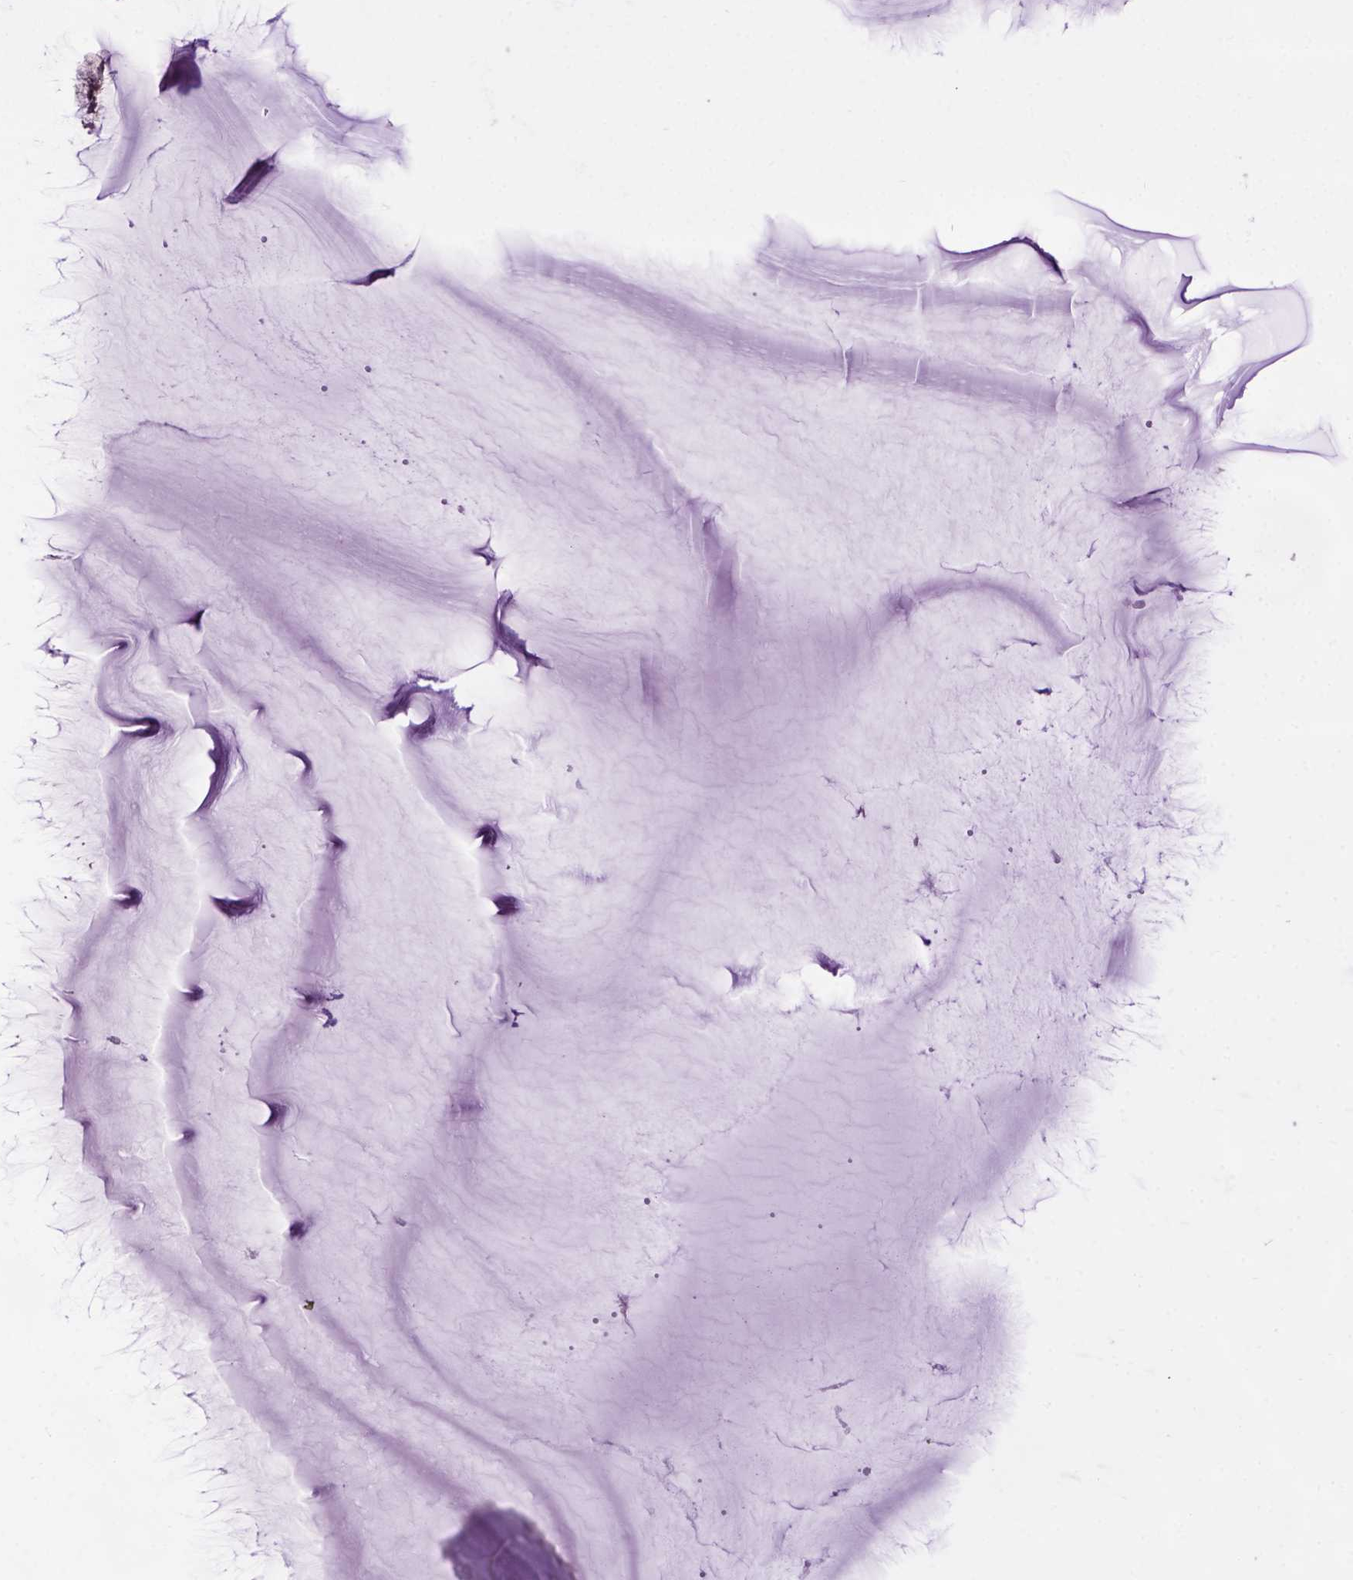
{"staining": {"intensity": "weak", "quantity": ">75%", "location": "cytoplasmic/membranous,nuclear"}, "tissue": "cervix", "cell_type": "Glandular cells", "image_type": "normal", "snomed": [{"axis": "morphology", "description": "Normal tissue, NOS"}, {"axis": "topography", "description": "Cervix"}], "caption": "Cervix stained with immunohistochemistry exhibits weak cytoplasmic/membranous,nuclear expression in approximately >75% of glandular cells.", "gene": "WDR48", "patient": {"sex": "female", "age": 40}}